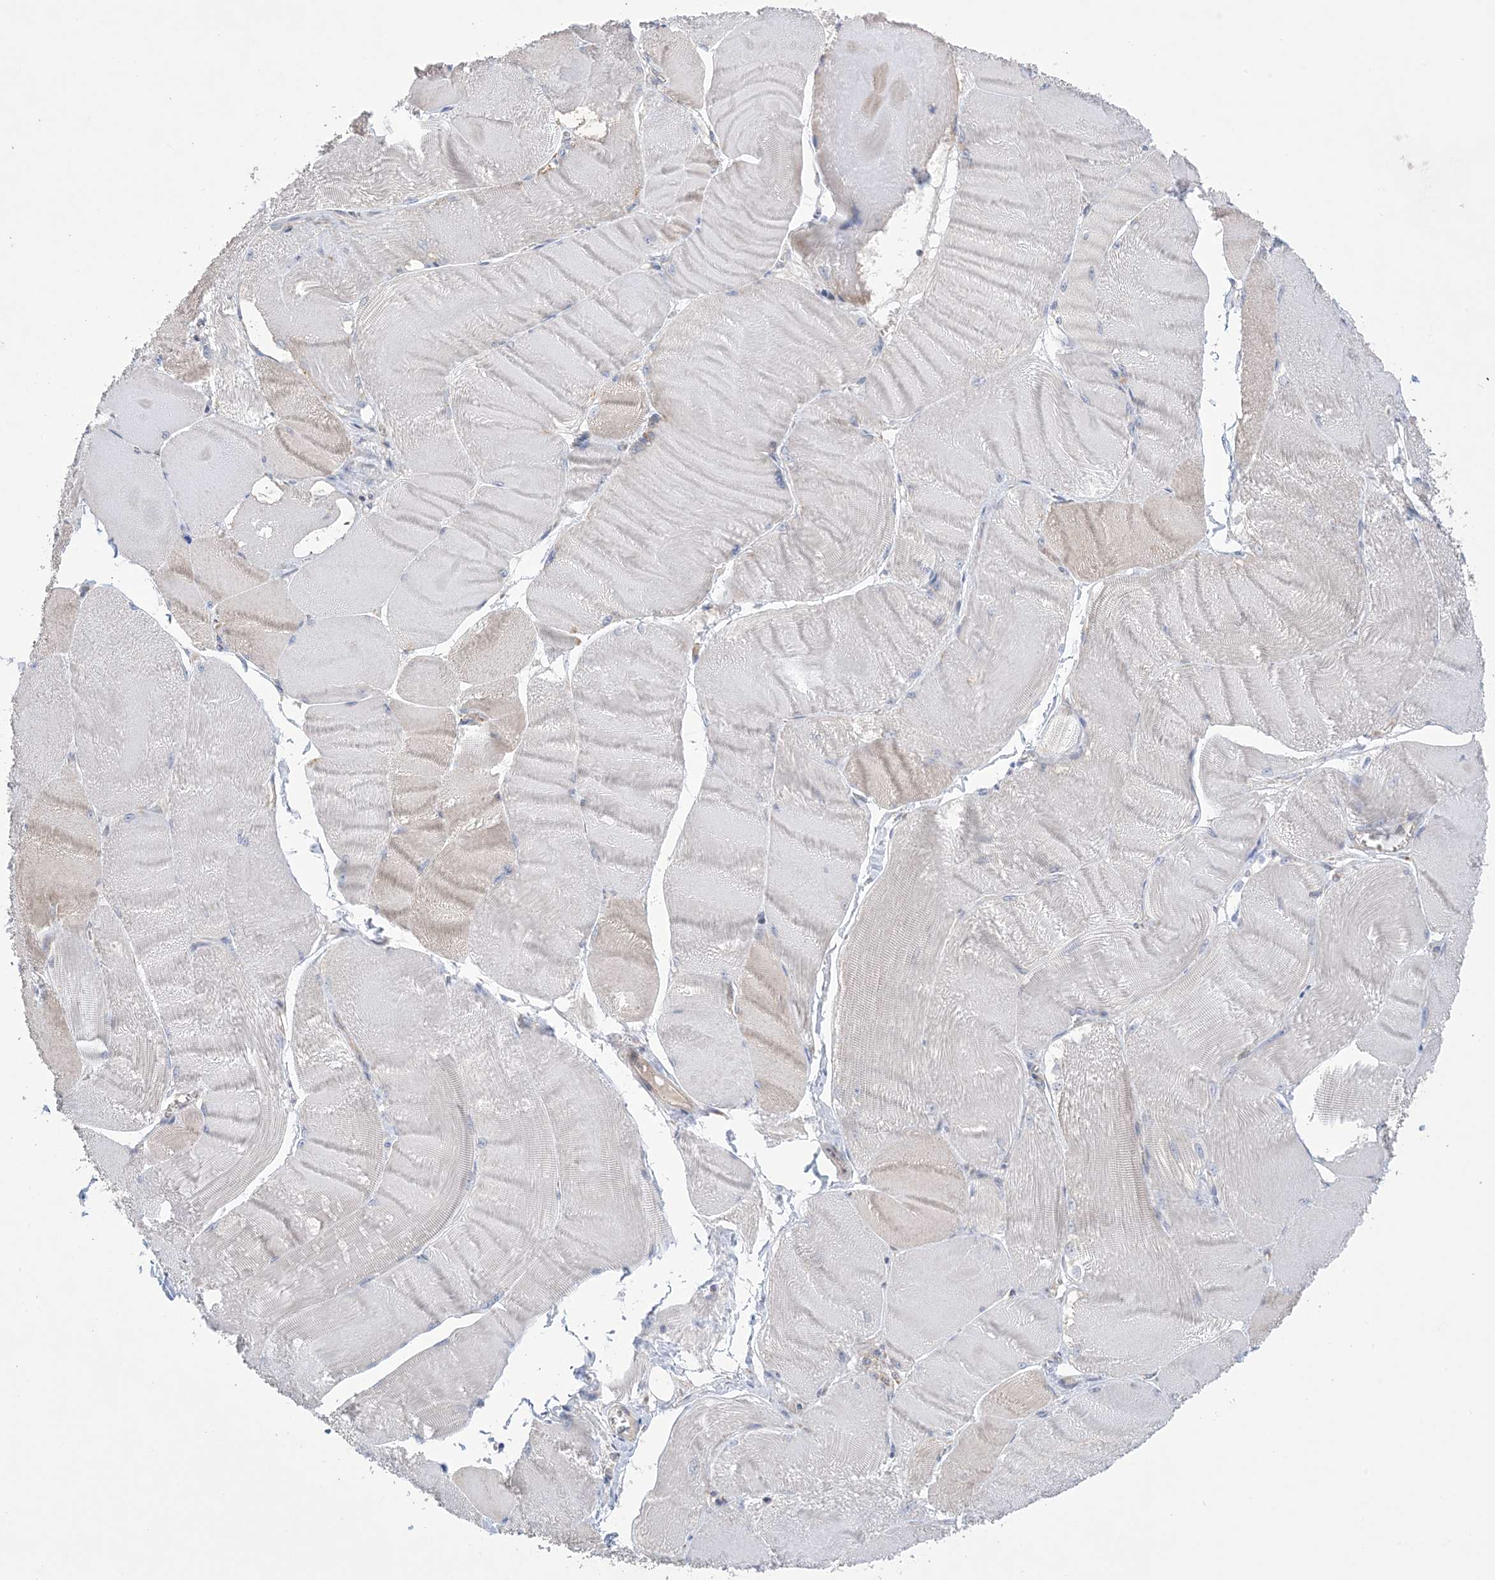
{"staining": {"intensity": "weak", "quantity": "<25%", "location": "cytoplasmic/membranous"}, "tissue": "skeletal muscle", "cell_type": "Myocytes", "image_type": "normal", "snomed": [{"axis": "morphology", "description": "Normal tissue, NOS"}, {"axis": "morphology", "description": "Basal cell carcinoma"}, {"axis": "topography", "description": "Skeletal muscle"}], "caption": "Immunohistochemistry image of benign human skeletal muscle stained for a protein (brown), which shows no staining in myocytes. (Stains: DAB (3,3'-diaminobenzidine) immunohistochemistry with hematoxylin counter stain, Microscopy: brightfield microscopy at high magnification).", "gene": "CLEC16A", "patient": {"sex": "female", "age": 64}}